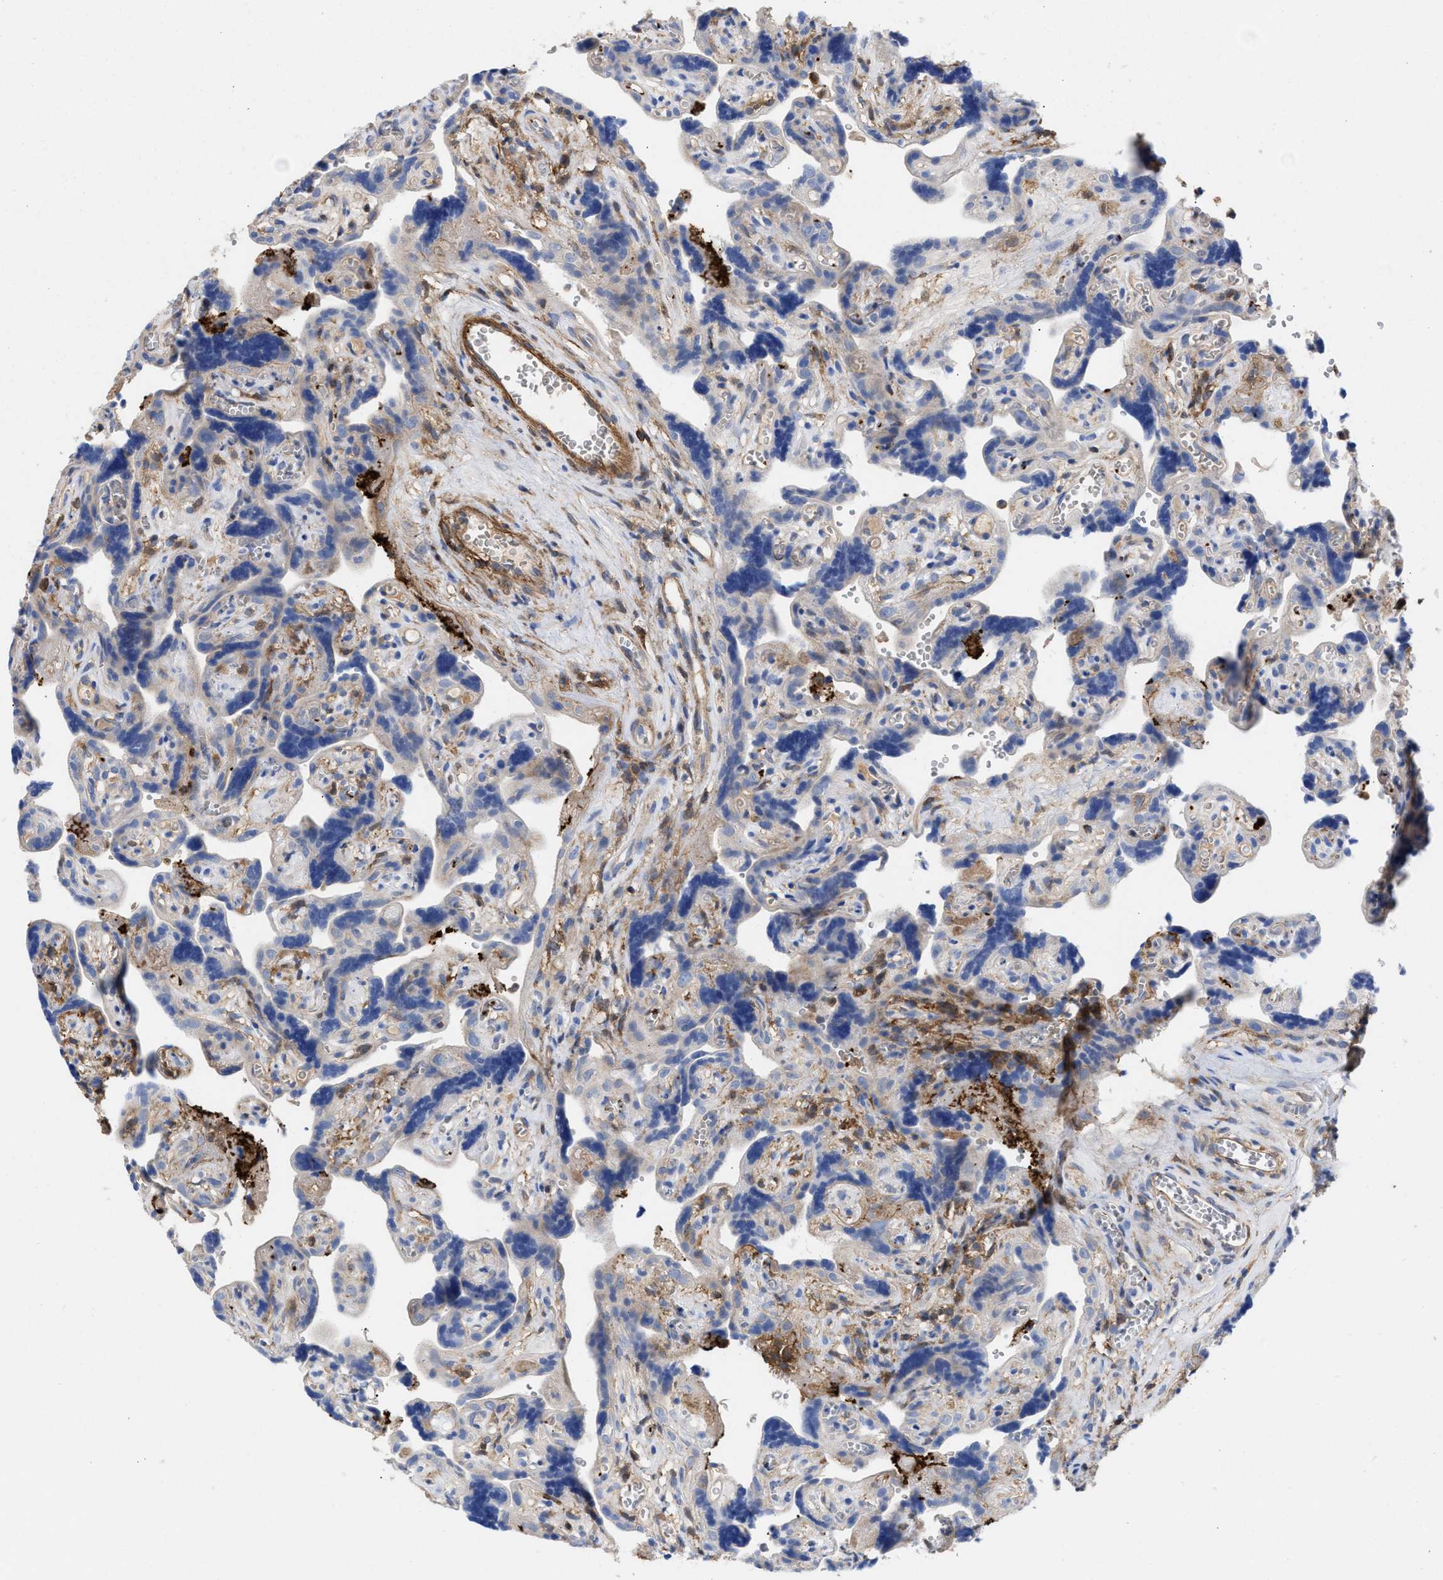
{"staining": {"intensity": "weak", "quantity": "<25%", "location": "cytoplasmic/membranous"}, "tissue": "placenta", "cell_type": "Decidual cells", "image_type": "normal", "snomed": [{"axis": "morphology", "description": "Normal tissue, NOS"}, {"axis": "topography", "description": "Placenta"}], "caption": "Protein analysis of normal placenta demonstrates no significant staining in decidual cells. The staining is performed using DAB (3,3'-diaminobenzidine) brown chromogen with nuclei counter-stained in using hematoxylin.", "gene": "HS3ST5", "patient": {"sex": "female", "age": 30}}